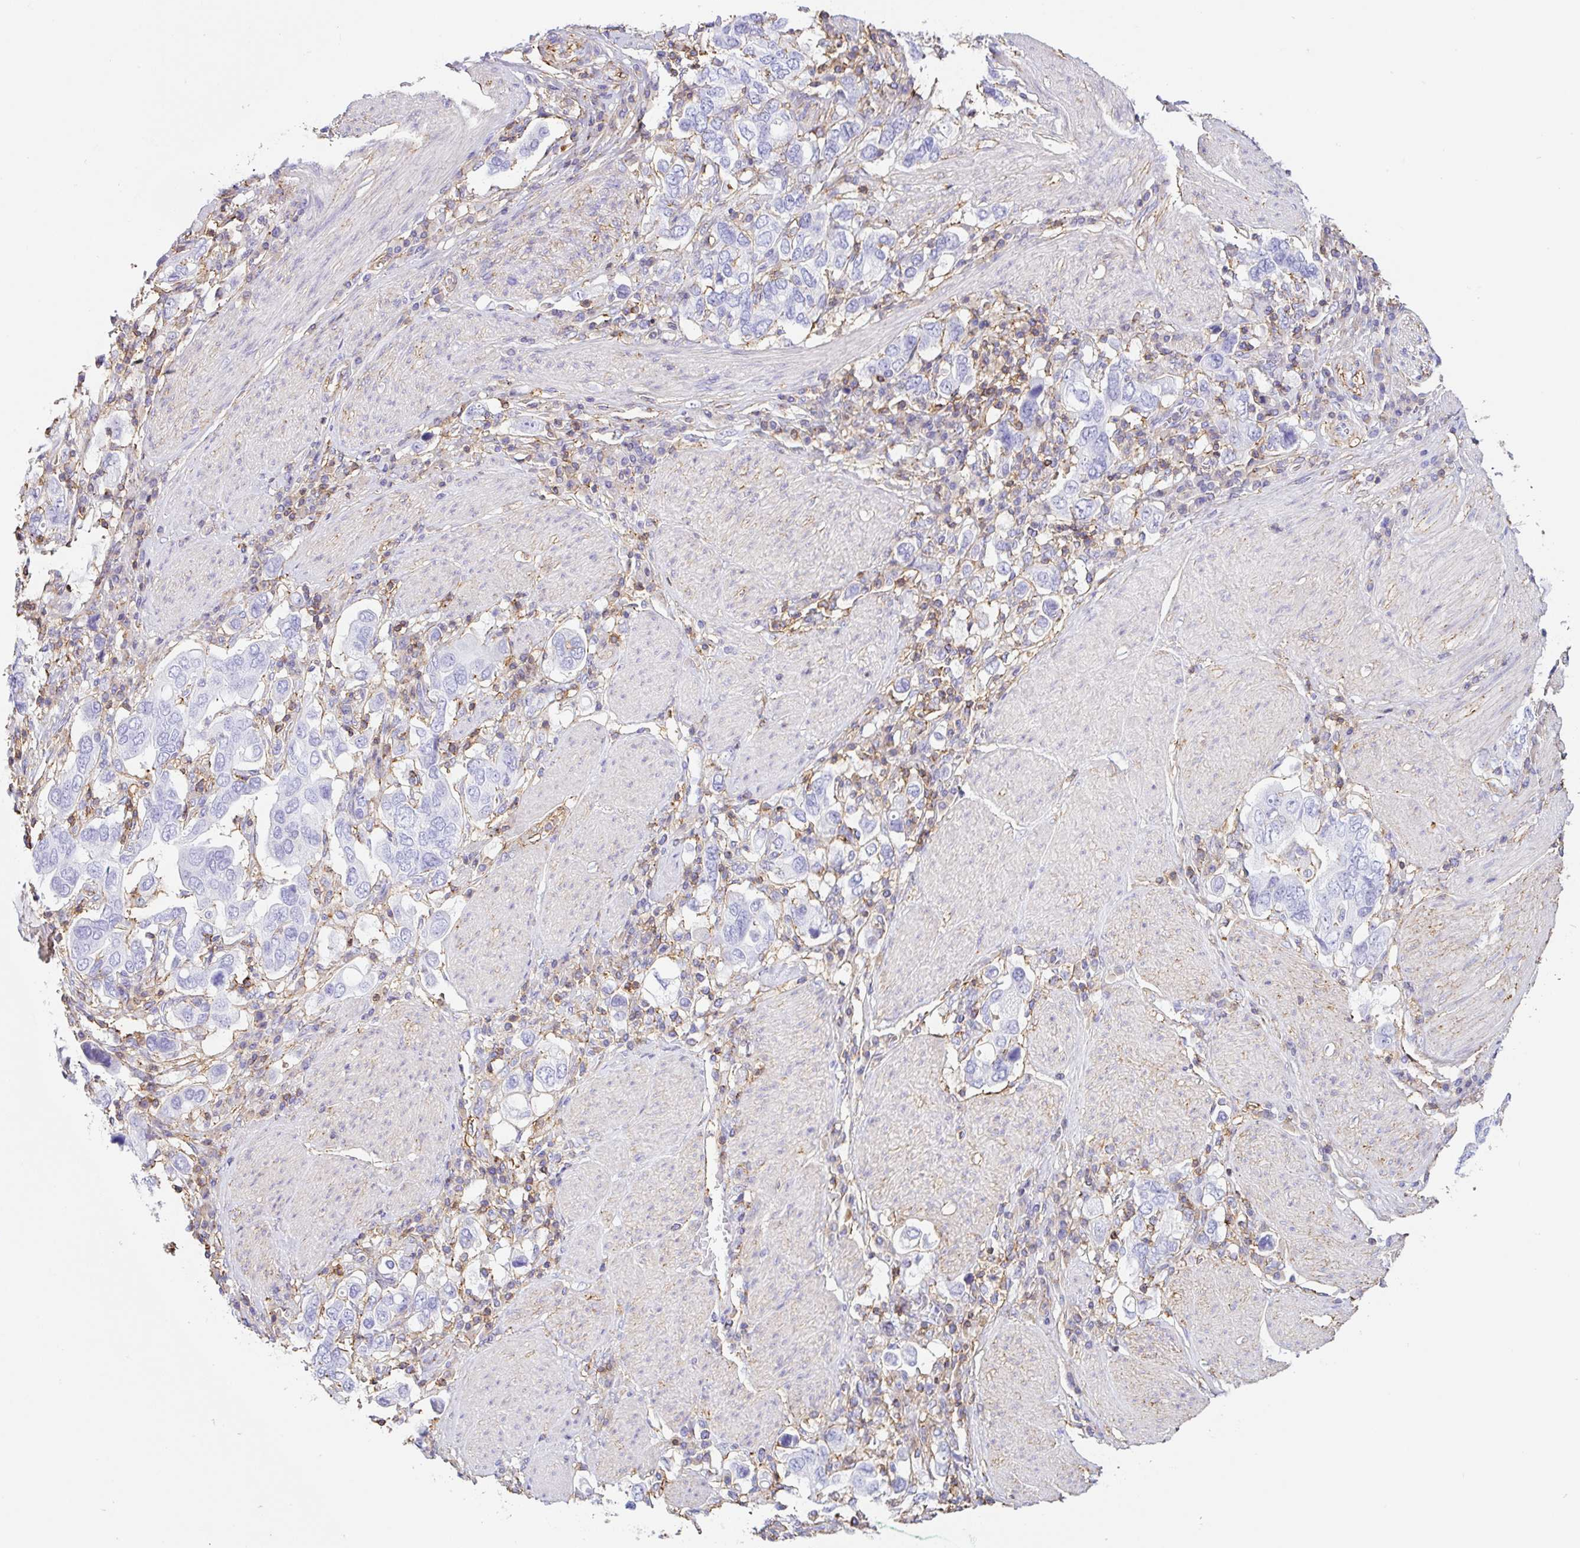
{"staining": {"intensity": "negative", "quantity": "none", "location": "none"}, "tissue": "stomach cancer", "cell_type": "Tumor cells", "image_type": "cancer", "snomed": [{"axis": "morphology", "description": "Adenocarcinoma, NOS"}, {"axis": "topography", "description": "Stomach, upper"}], "caption": "Tumor cells are negative for brown protein staining in stomach cancer (adenocarcinoma).", "gene": "MTTP", "patient": {"sex": "male", "age": 62}}